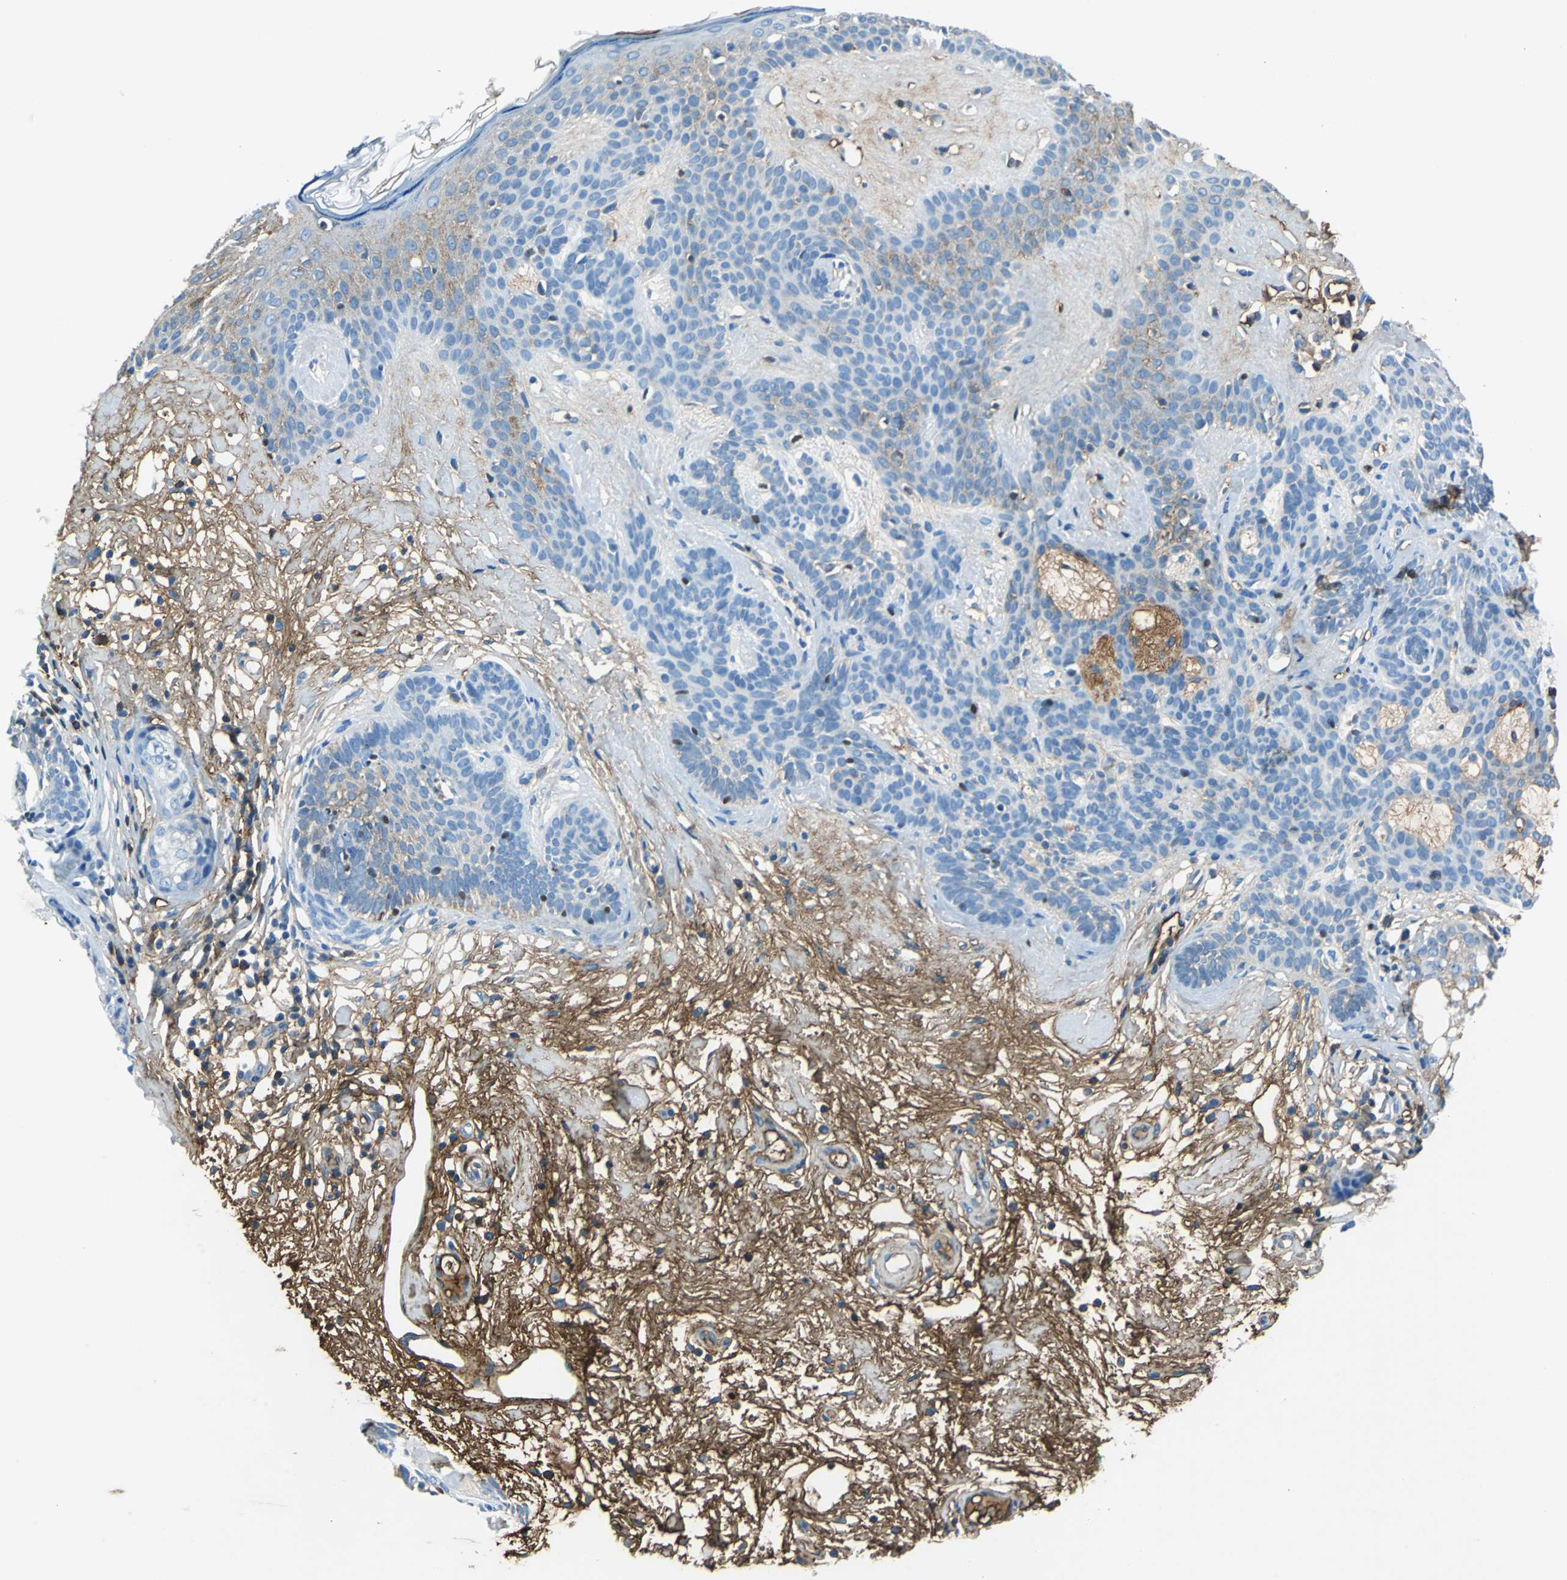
{"staining": {"intensity": "moderate", "quantity": "25%-75%", "location": "cytoplasmic/membranous"}, "tissue": "skin cancer", "cell_type": "Tumor cells", "image_type": "cancer", "snomed": [{"axis": "morphology", "description": "Developmental malformation"}, {"axis": "morphology", "description": "Basal cell carcinoma"}, {"axis": "topography", "description": "Skin"}], "caption": "A high-resolution image shows IHC staining of skin cancer (basal cell carcinoma), which demonstrates moderate cytoplasmic/membranous expression in approximately 25%-75% of tumor cells. Using DAB (brown) and hematoxylin (blue) stains, captured at high magnification using brightfield microscopy.", "gene": "ALB", "patient": {"sex": "female", "age": 62}}